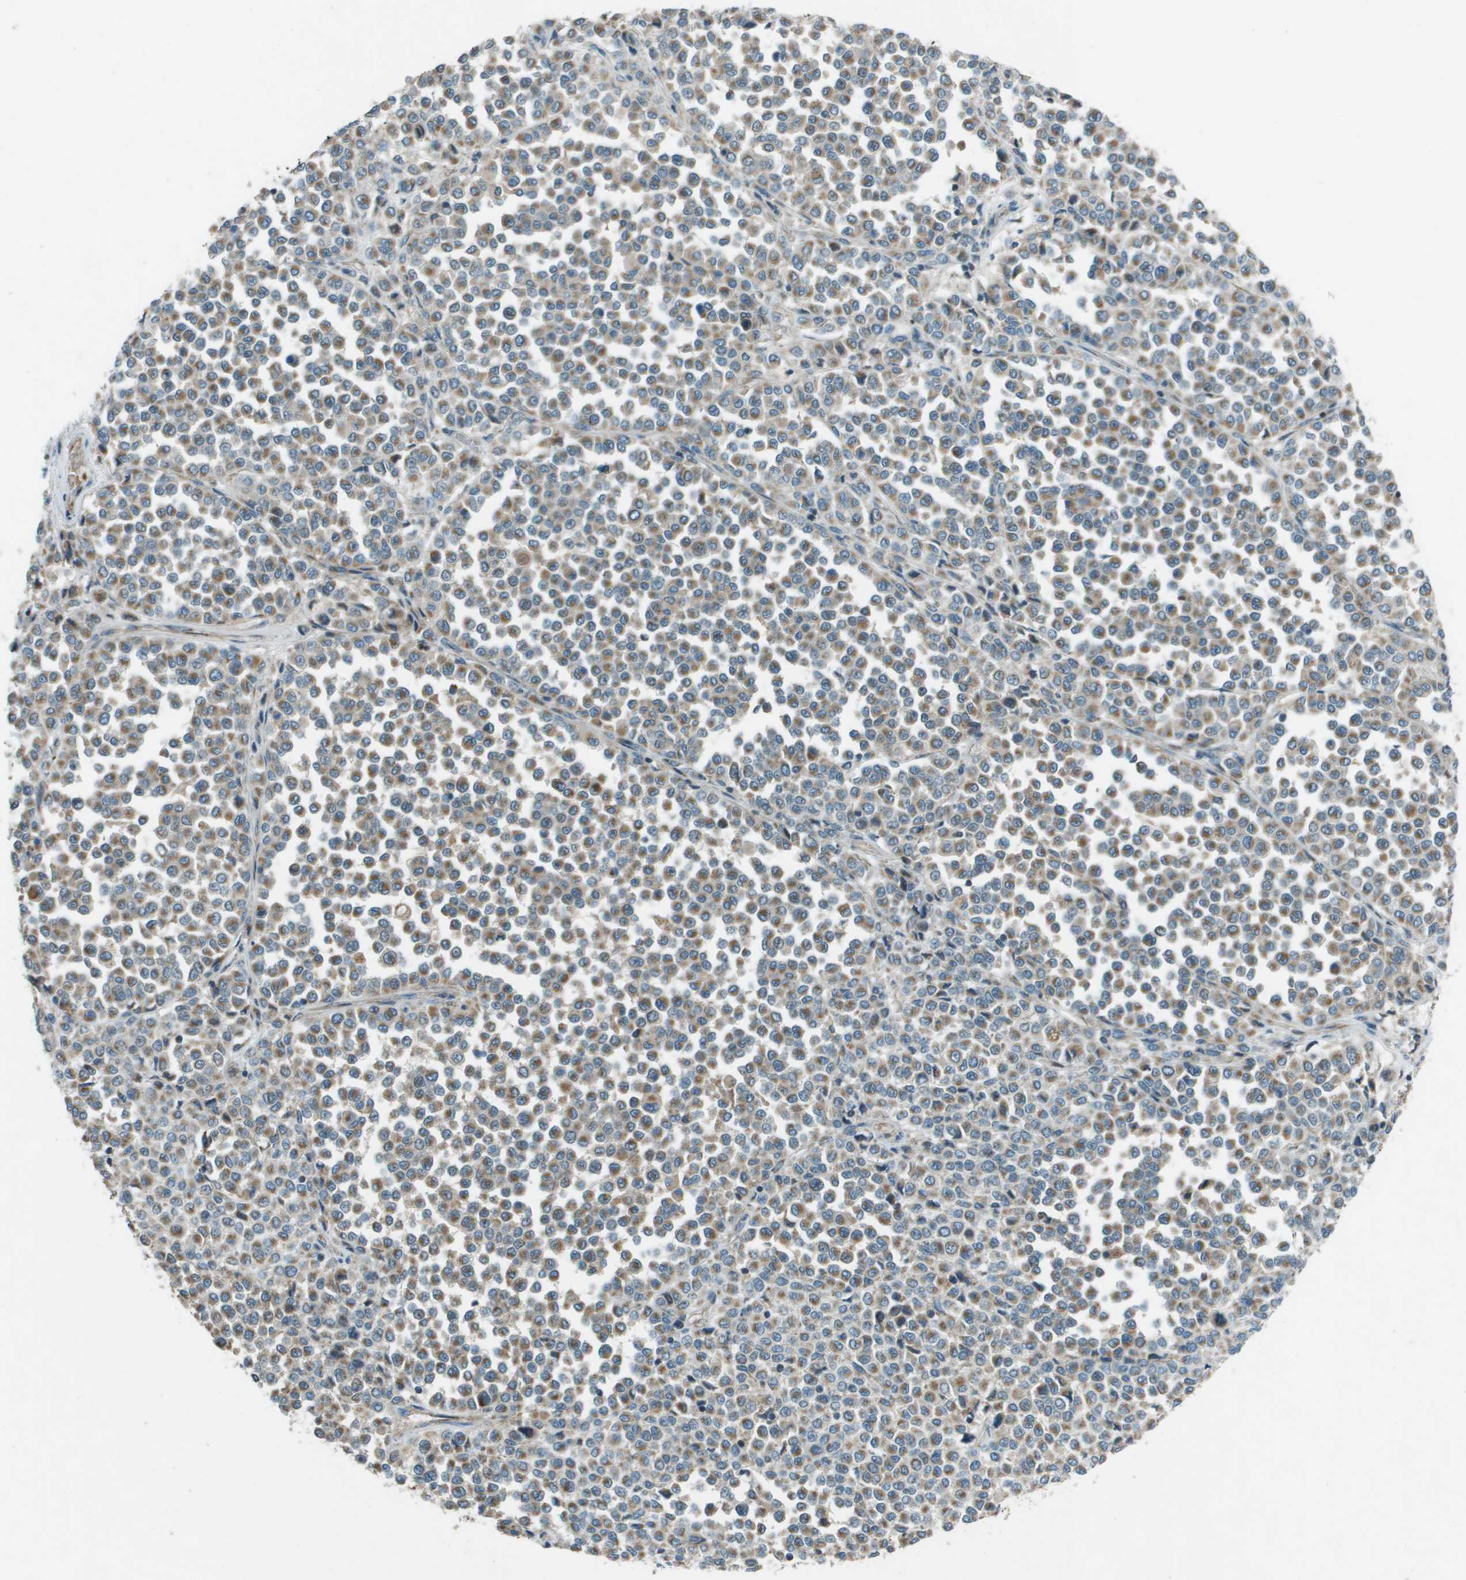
{"staining": {"intensity": "moderate", "quantity": ">75%", "location": "cytoplasmic/membranous"}, "tissue": "melanoma", "cell_type": "Tumor cells", "image_type": "cancer", "snomed": [{"axis": "morphology", "description": "Malignant melanoma, Metastatic site"}, {"axis": "topography", "description": "Pancreas"}], "caption": "Moderate cytoplasmic/membranous protein expression is seen in approximately >75% of tumor cells in malignant melanoma (metastatic site).", "gene": "MIGA1", "patient": {"sex": "female", "age": 30}}